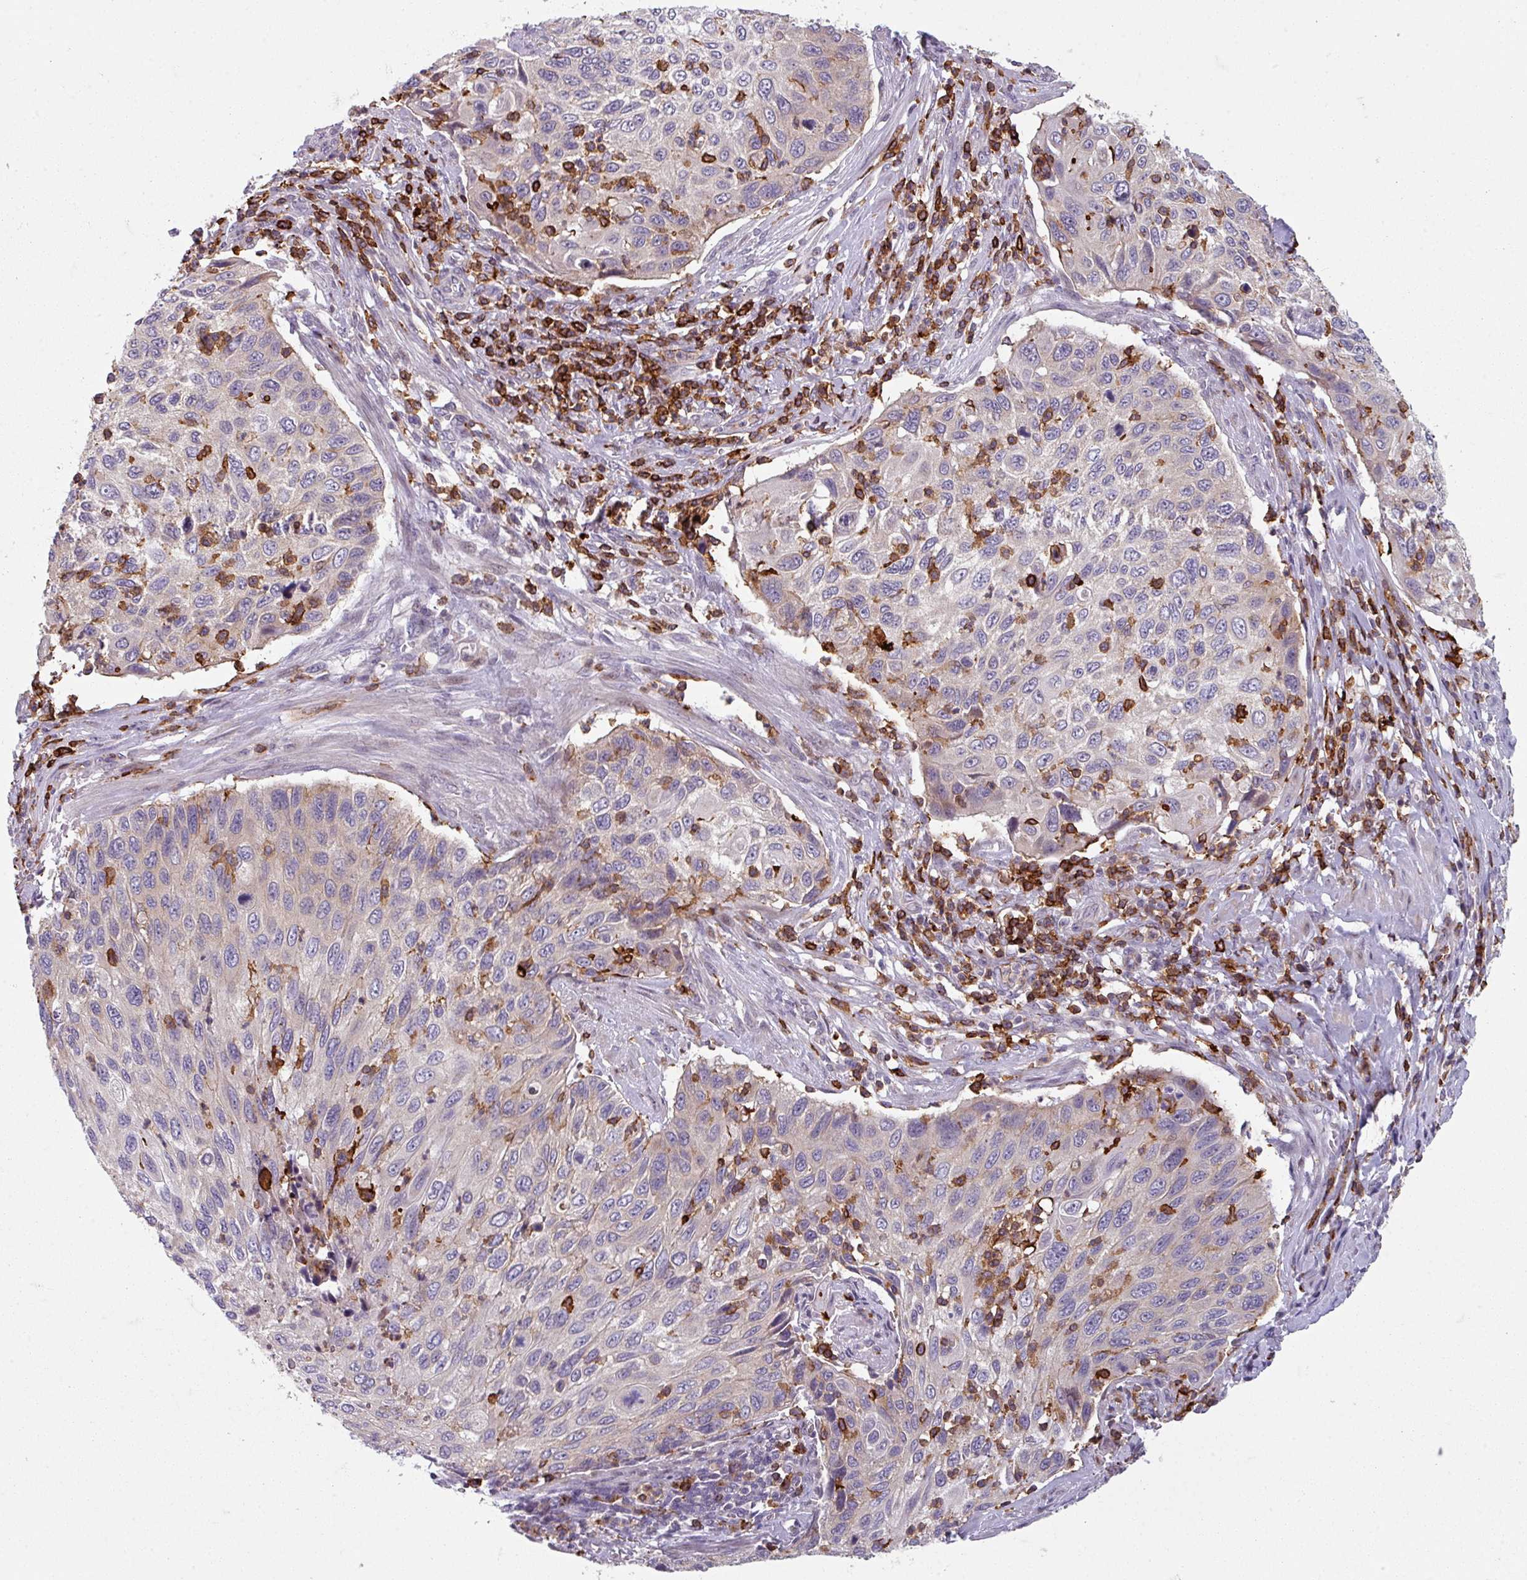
{"staining": {"intensity": "weak", "quantity": "<25%", "location": "cytoplasmic/membranous"}, "tissue": "cervical cancer", "cell_type": "Tumor cells", "image_type": "cancer", "snomed": [{"axis": "morphology", "description": "Squamous cell carcinoma, NOS"}, {"axis": "topography", "description": "Cervix"}], "caption": "Immunohistochemistry histopathology image of neoplastic tissue: cervical cancer (squamous cell carcinoma) stained with DAB (3,3'-diaminobenzidine) shows no significant protein staining in tumor cells. (Stains: DAB IHC with hematoxylin counter stain, Microscopy: brightfield microscopy at high magnification).", "gene": "NEDD9", "patient": {"sex": "female", "age": 70}}